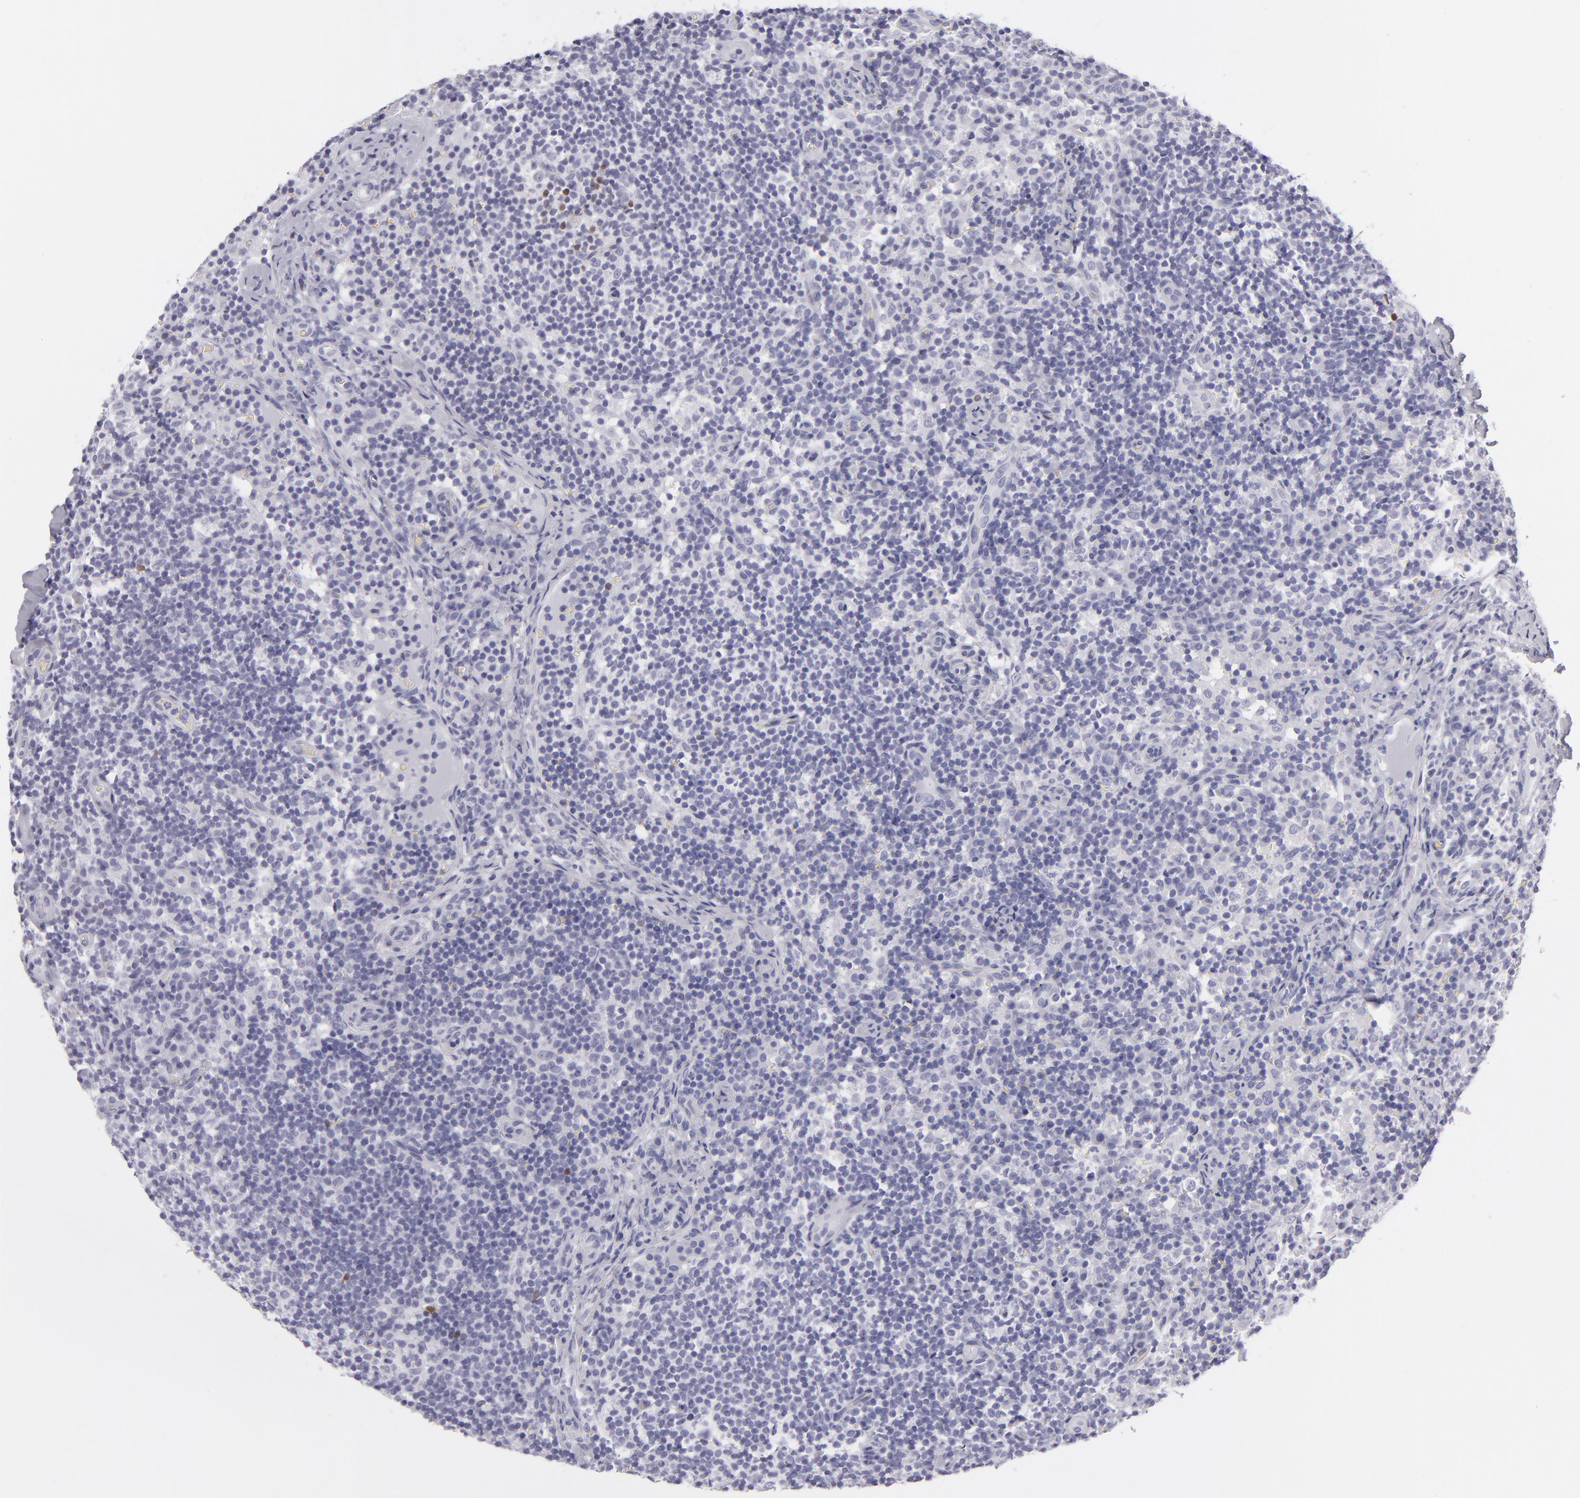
{"staining": {"intensity": "negative", "quantity": "none", "location": "none"}, "tissue": "lymph node", "cell_type": "Germinal center cells", "image_type": "normal", "snomed": [{"axis": "morphology", "description": "Normal tissue, NOS"}, {"axis": "morphology", "description": "Inflammation, NOS"}, {"axis": "topography", "description": "Lymph node"}], "caption": "IHC of normal human lymph node displays no expression in germinal center cells. The staining was performed using DAB (3,3'-diaminobenzidine) to visualize the protein expression in brown, while the nuclei were stained in blue with hematoxylin (Magnification: 20x).", "gene": "PVALB", "patient": {"sex": "male", "age": 46}}